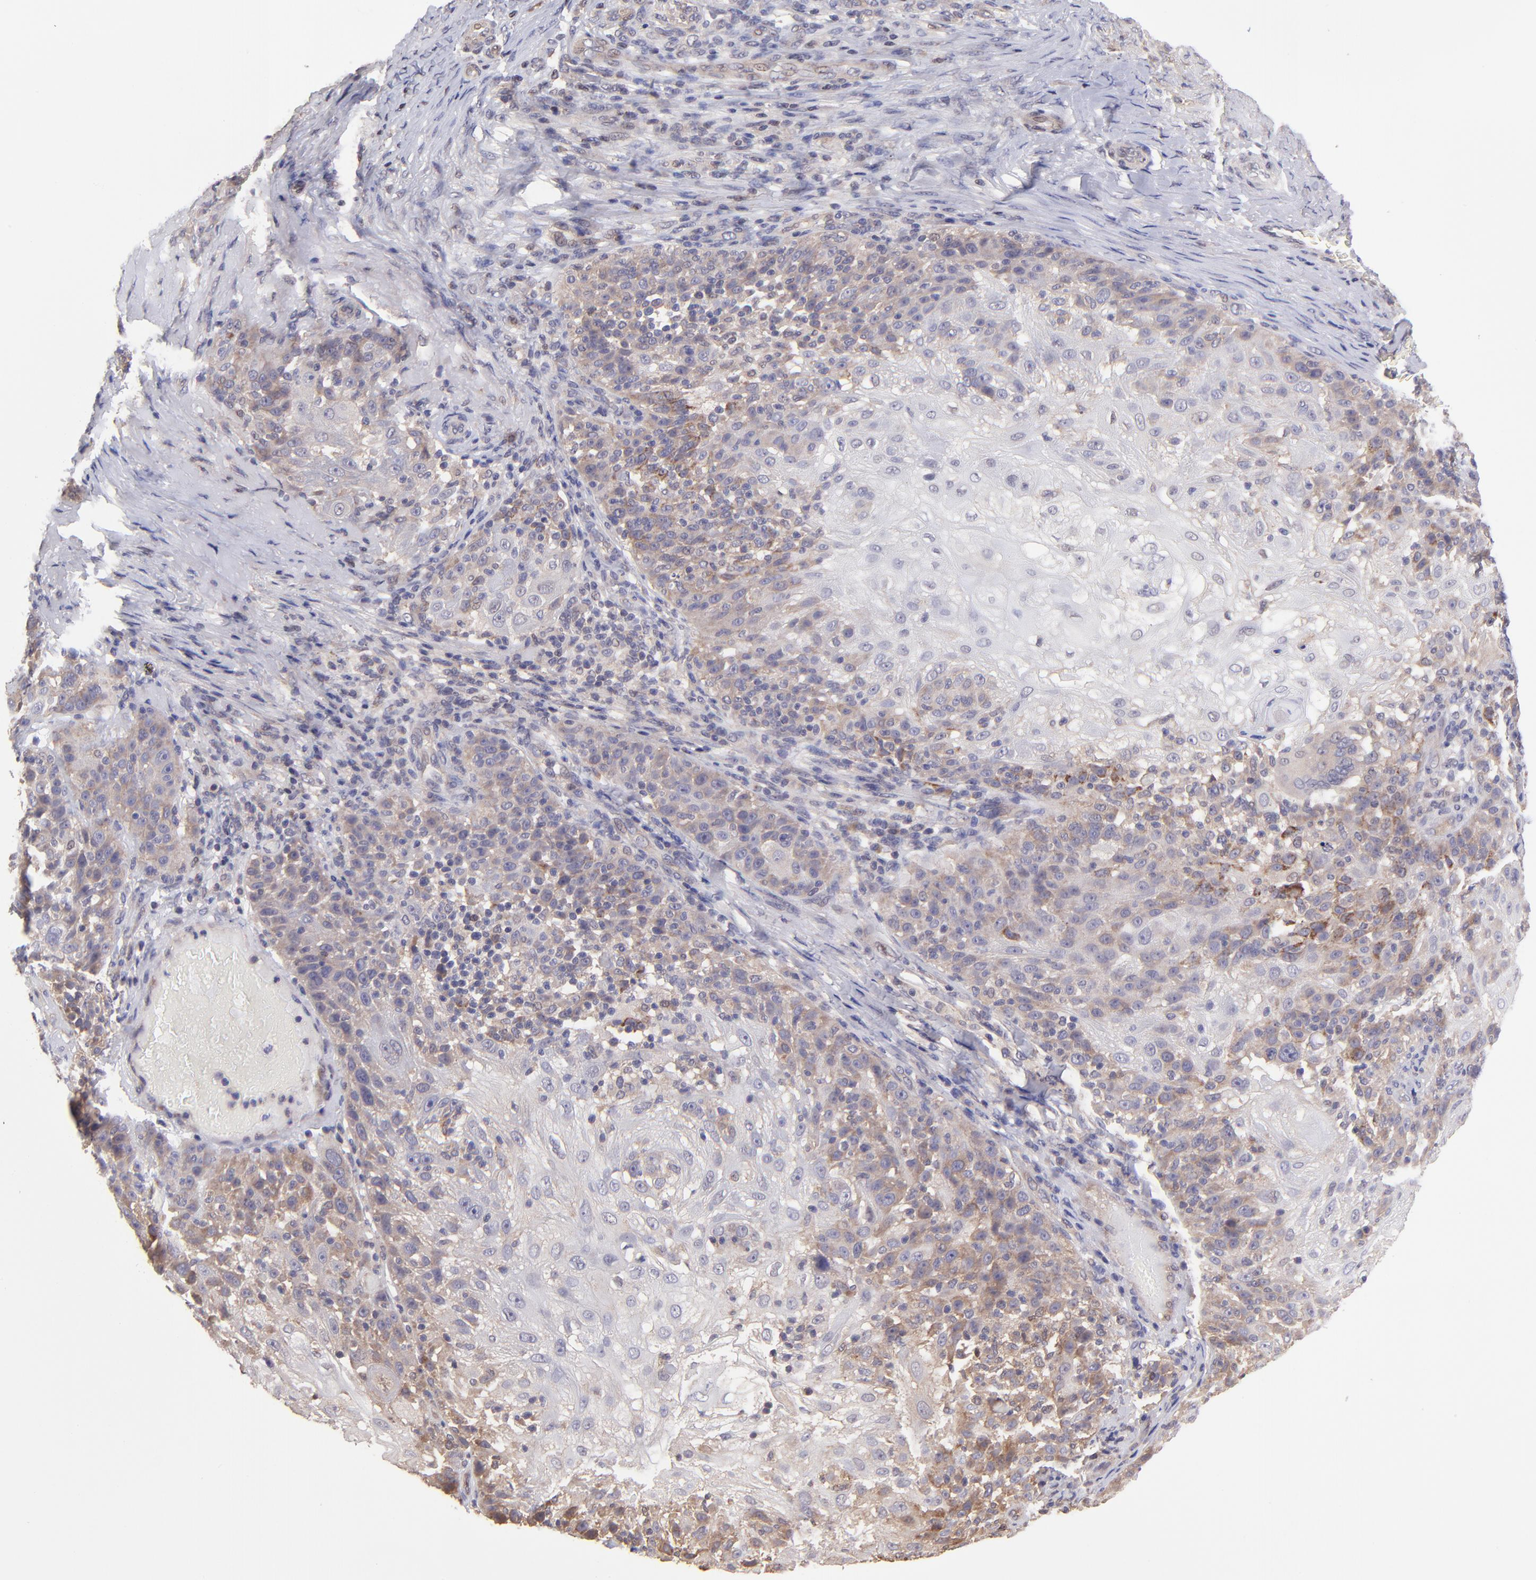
{"staining": {"intensity": "moderate", "quantity": "25%-75%", "location": "cytoplasmic/membranous"}, "tissue": "skin cancer", "cell_type": "Tumor cells", "image_type": "cancer", "snomed": [{"axis": "morphology", "description": "Normal tissue, NOS"}, {"axis": "morphology", "description": "Squamous cell carcinoma, NOS"}, {"axis": "topography", "description": "Skin"}], "caption": "DAB (3,3'-diaminobenzidine) immunohistochemical staining of human squamous cell carcinoma (skin) demonstrates moderate cytoplasmic/membranous protein staining in about 25%-75% of tumor cells.", "gene": "NSF", "patient": {"sex": "female", "age": 83}}